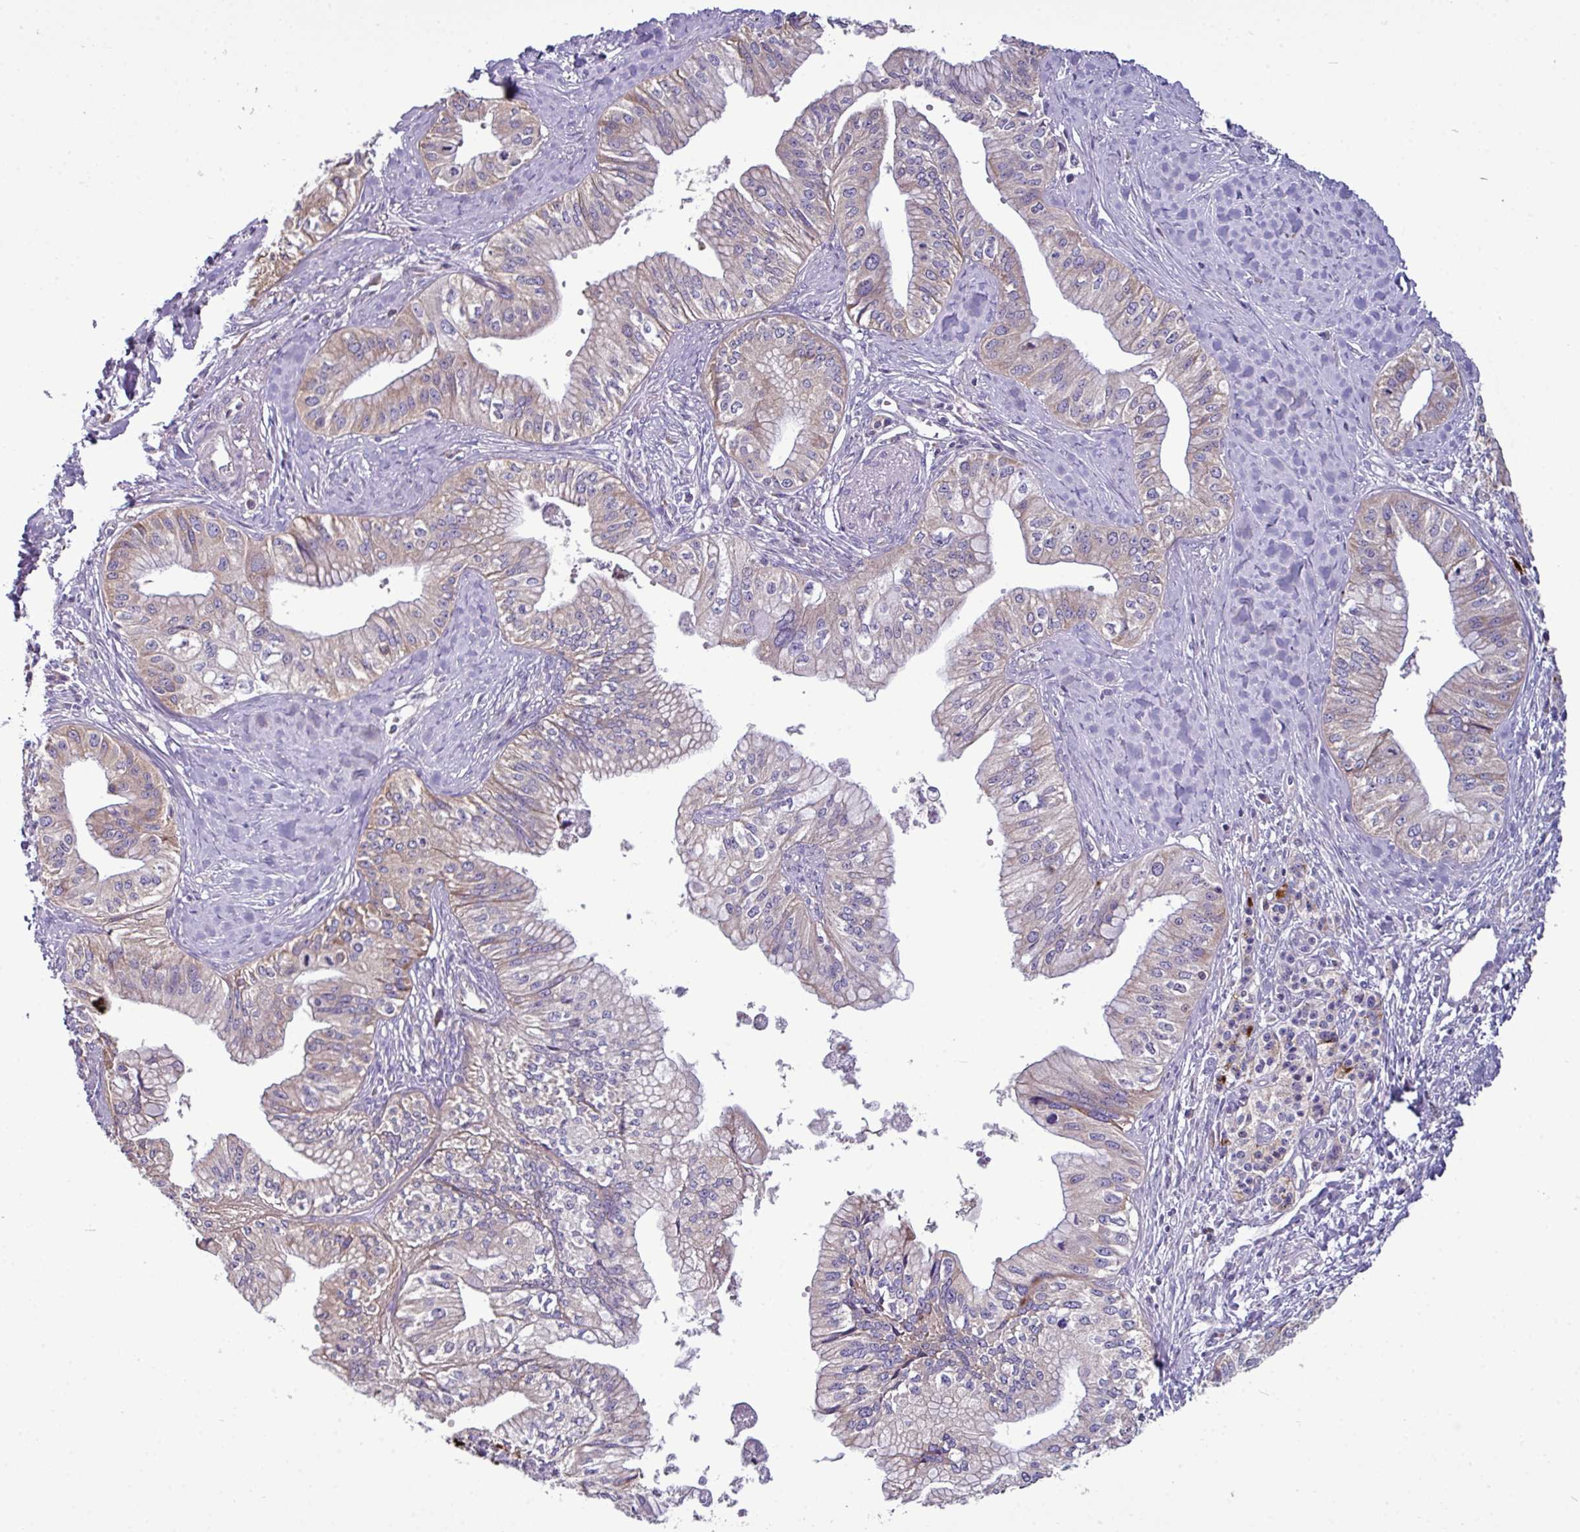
{"staining": {"intensity": "weak", "quantity": "<25%", "location": "cytoplasmic/membranous"}, "tissue": "pancreatic cancer", "cell_type": "Tumor cells", "image_type": "cancer", "snomed": [{"axis": "morphology", "description": "Adenocarcinoma, NOS"}, {"axis": "topography", "description": "Pancreas"}], "caption": "Image shows no significant protein expression in tumor cells of pancreatic cancer (adenocarcinoma). (DAB IHC with hematoxylin counter stain).", "gene": "AGAP5", "patient": {"sex": "male", "age": 71}}